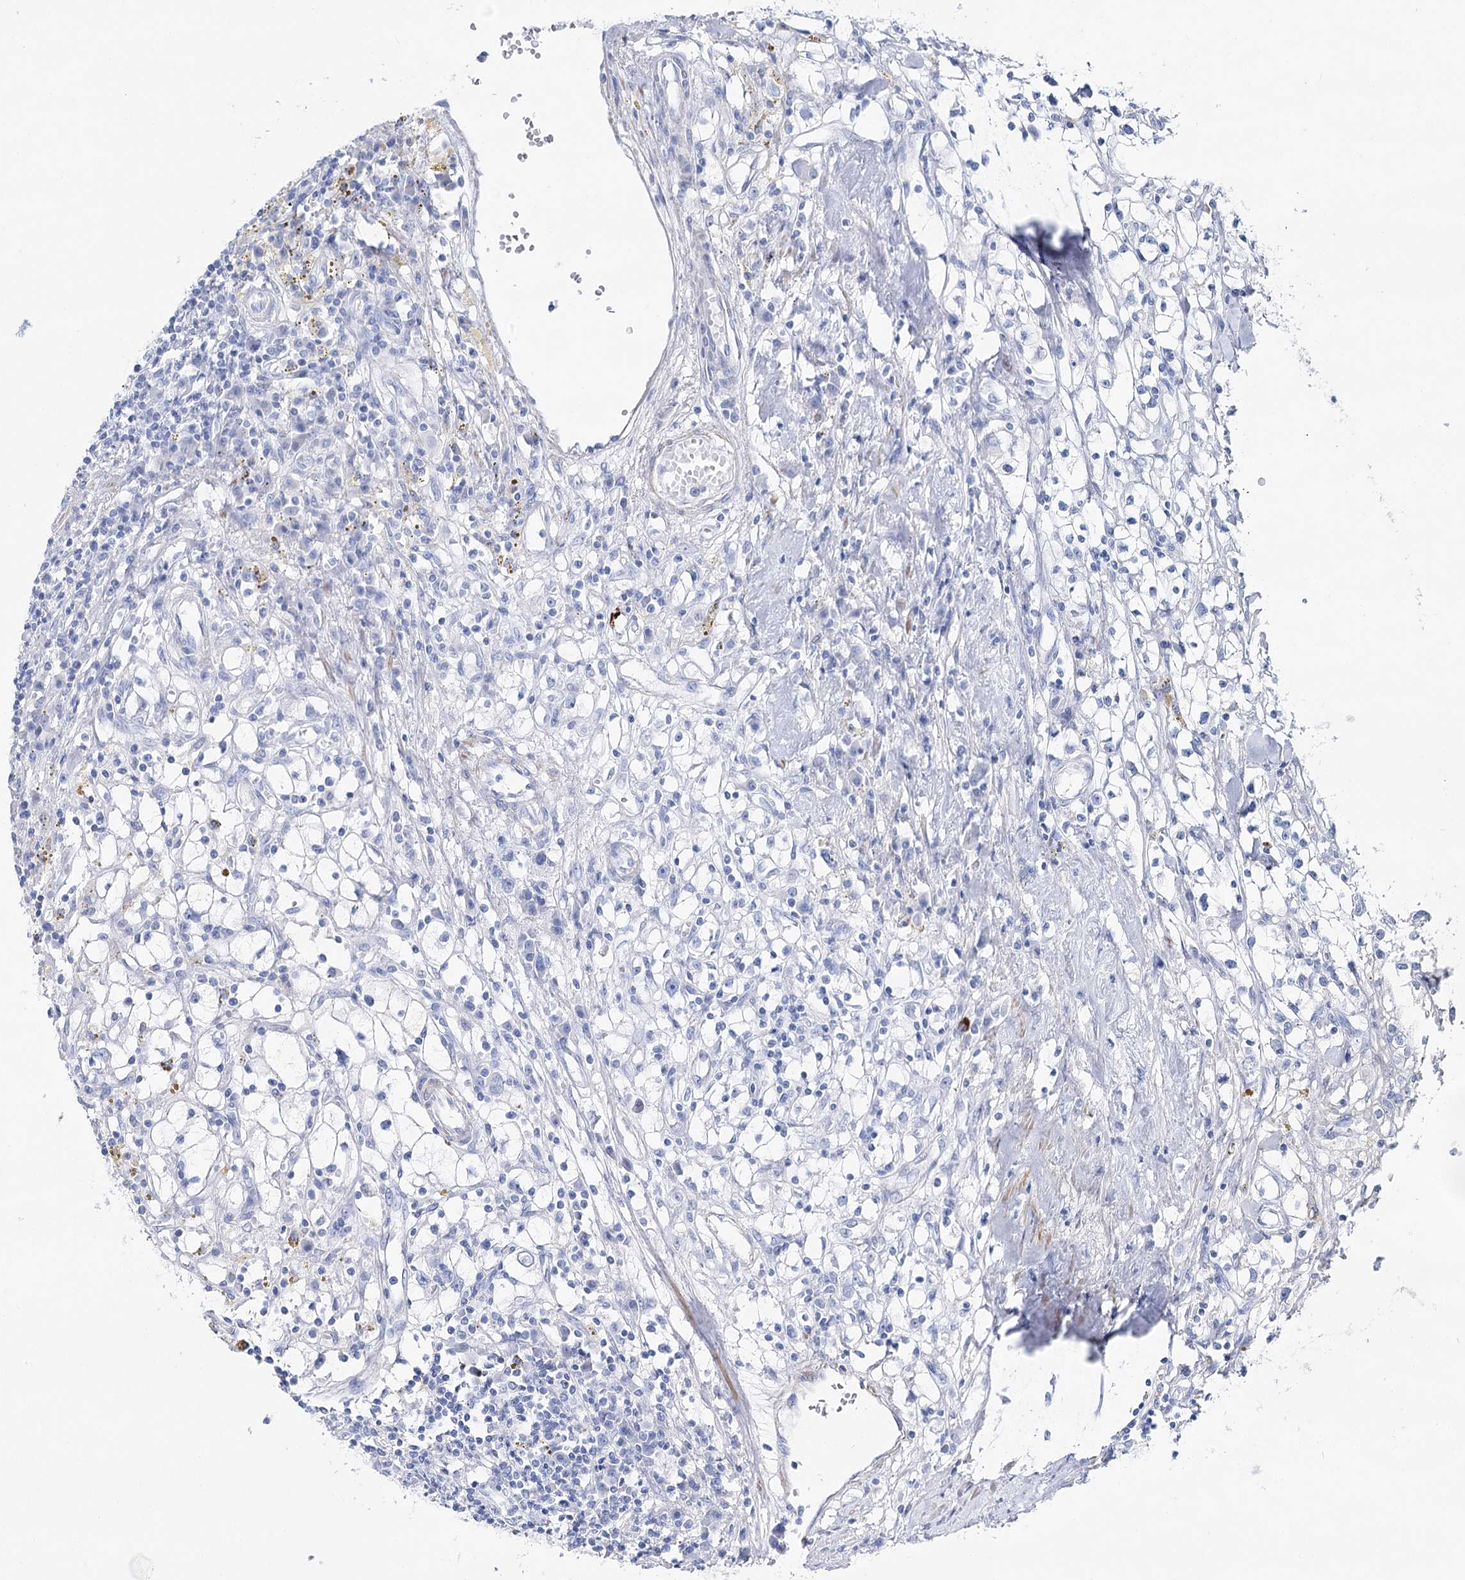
{"staining": {"intensity": "negative", "quantity": "none", "location": "none"}, "tissue": "renal cancer", "cell_type": "Tumor cells", "image_type": "cancer", "snomed": [{"axis": "morphology", "description": "Adenocarcinoma, NOS"}, {"axis": "topography", "description": "Kidney"}], "caption": "IHC image of neoplastic tissue: human adenocarcinoma (renal) stained with DAB (3,3'-diaminobenzidine) shows no significant protein positivity in tumor cells. The staining was performed using DAB to visualize the protein expression in brown, while the nuclei were stained in blue with hematoxylin (Magnification: 20x).", "gene": "CSN3", "patient": {"sex": "male", "age": 56}}